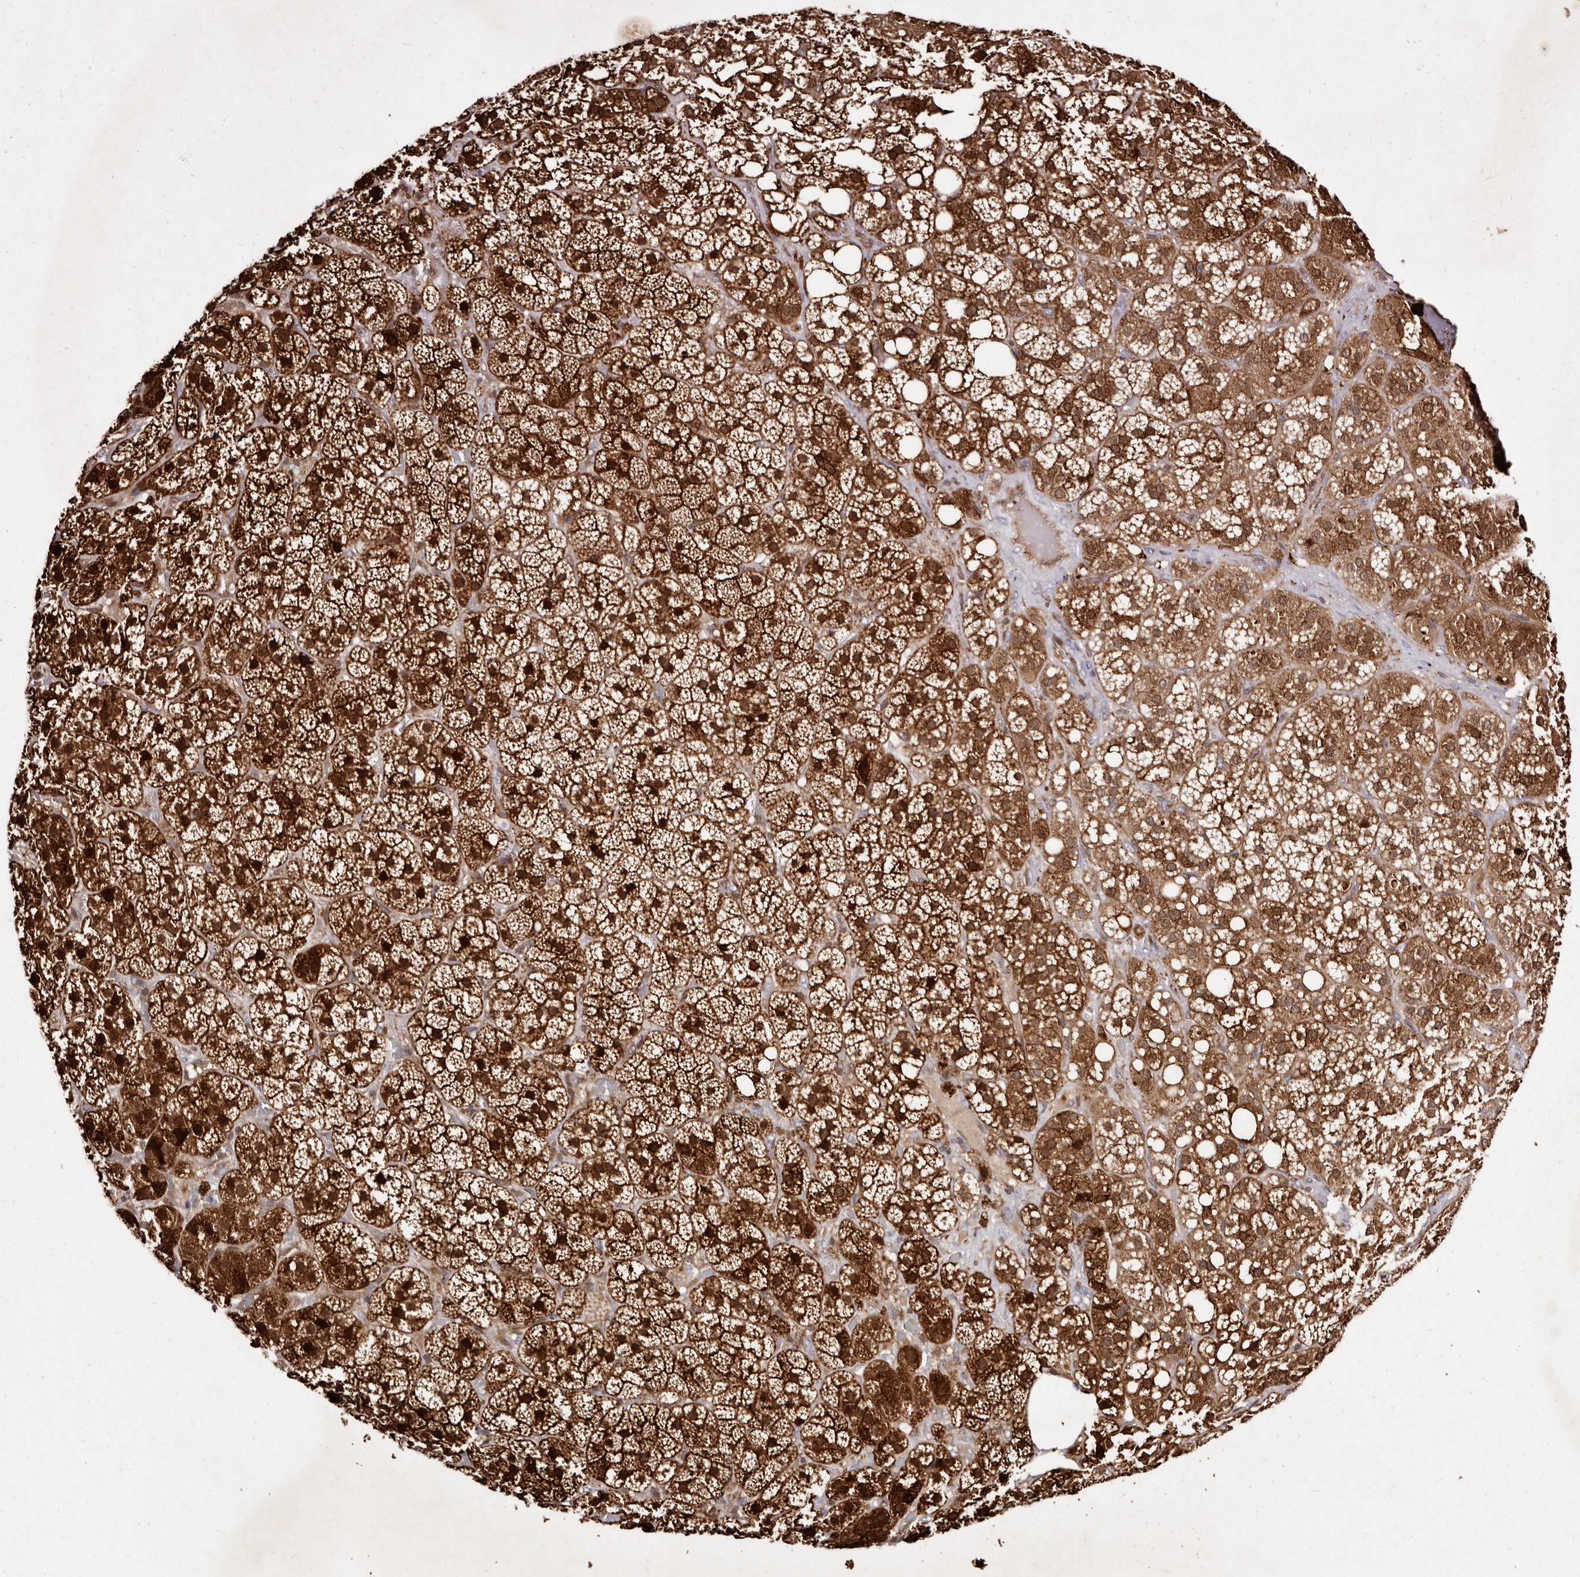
{"staining": {"intensity": "strong", "quantity": ">75%", "location": "cytoplasmic/membranous"}, "tissue": "adrenal gland", "cell_type": "Glandular cells", "image_type": "normal", "snomed": [{"axis": "morphology", "description": "Normal tissue, NOS"}, {"axis": "topography", "description": "Adrenal gland"}], "caption": "Immunohistochemical staining of unremarkable adrenal gland displays high levels of strong cytoplasmic/membranous expression in about >75% of glandular cells.", "gene": "GIMAP4", "patient": {"sex": "female", "age": 59}}